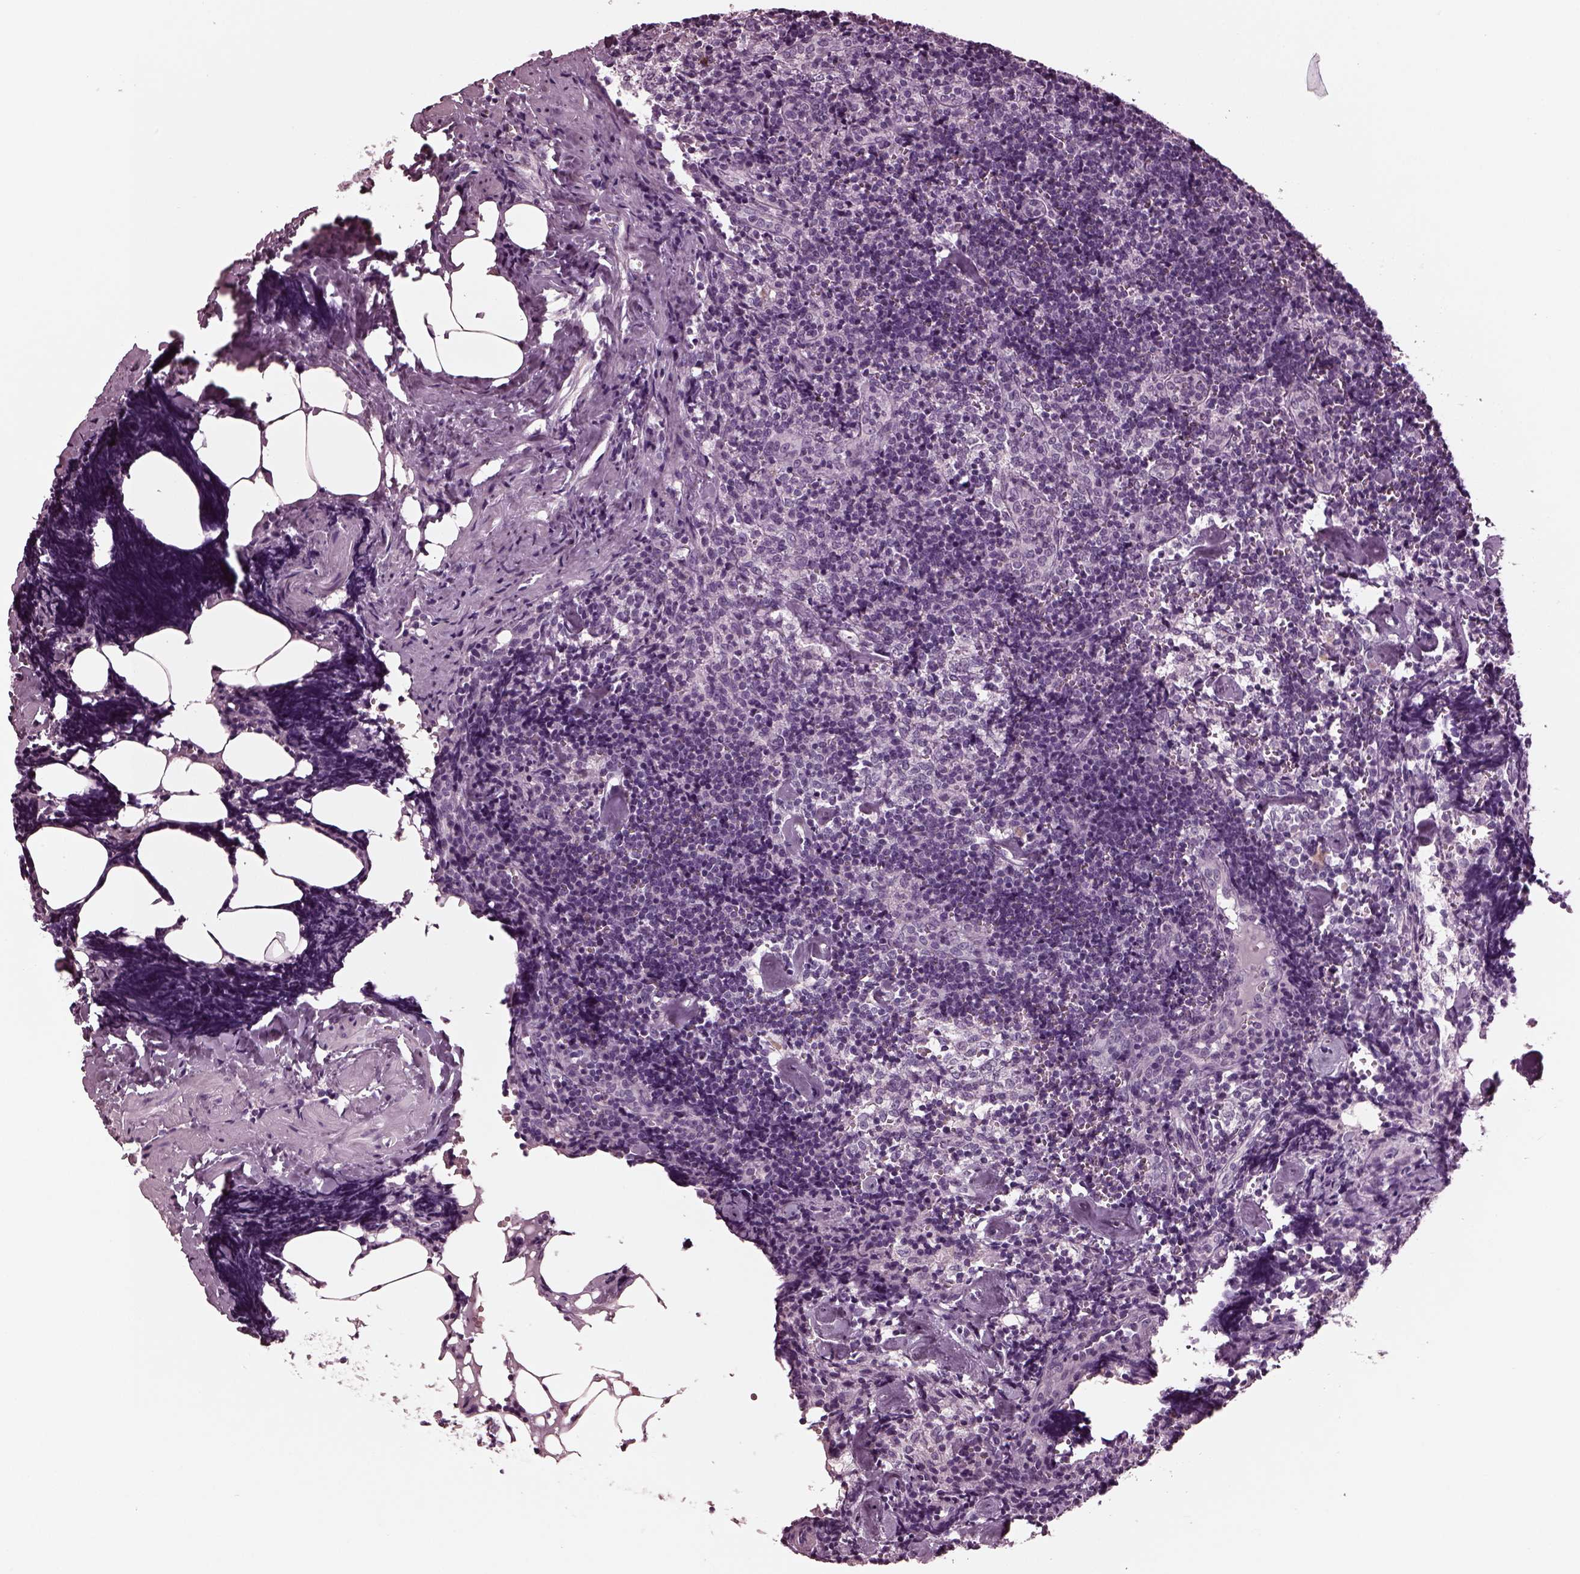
{"staining": {"intensity": "negative", "quantity": "none", "location": "none"}, "tissue": "lymph node", "cell_type": "Germinal center cells", "image_type": "normal", "snomed": [{"axis": "morphology", "description": "Normal tissue, NOS"}, {"axis": "topography", "description": "Lymph node"}], "caption": "A high-resolution image shows IHC staining of normal lymph node, which demonstrates no significant expression in germinal center cells. (DAB immunohistochemistry (IHC) with hematoxylin counter stain).", "gene": "MIB2", "patient": {"sex": "female", "age": 50}}